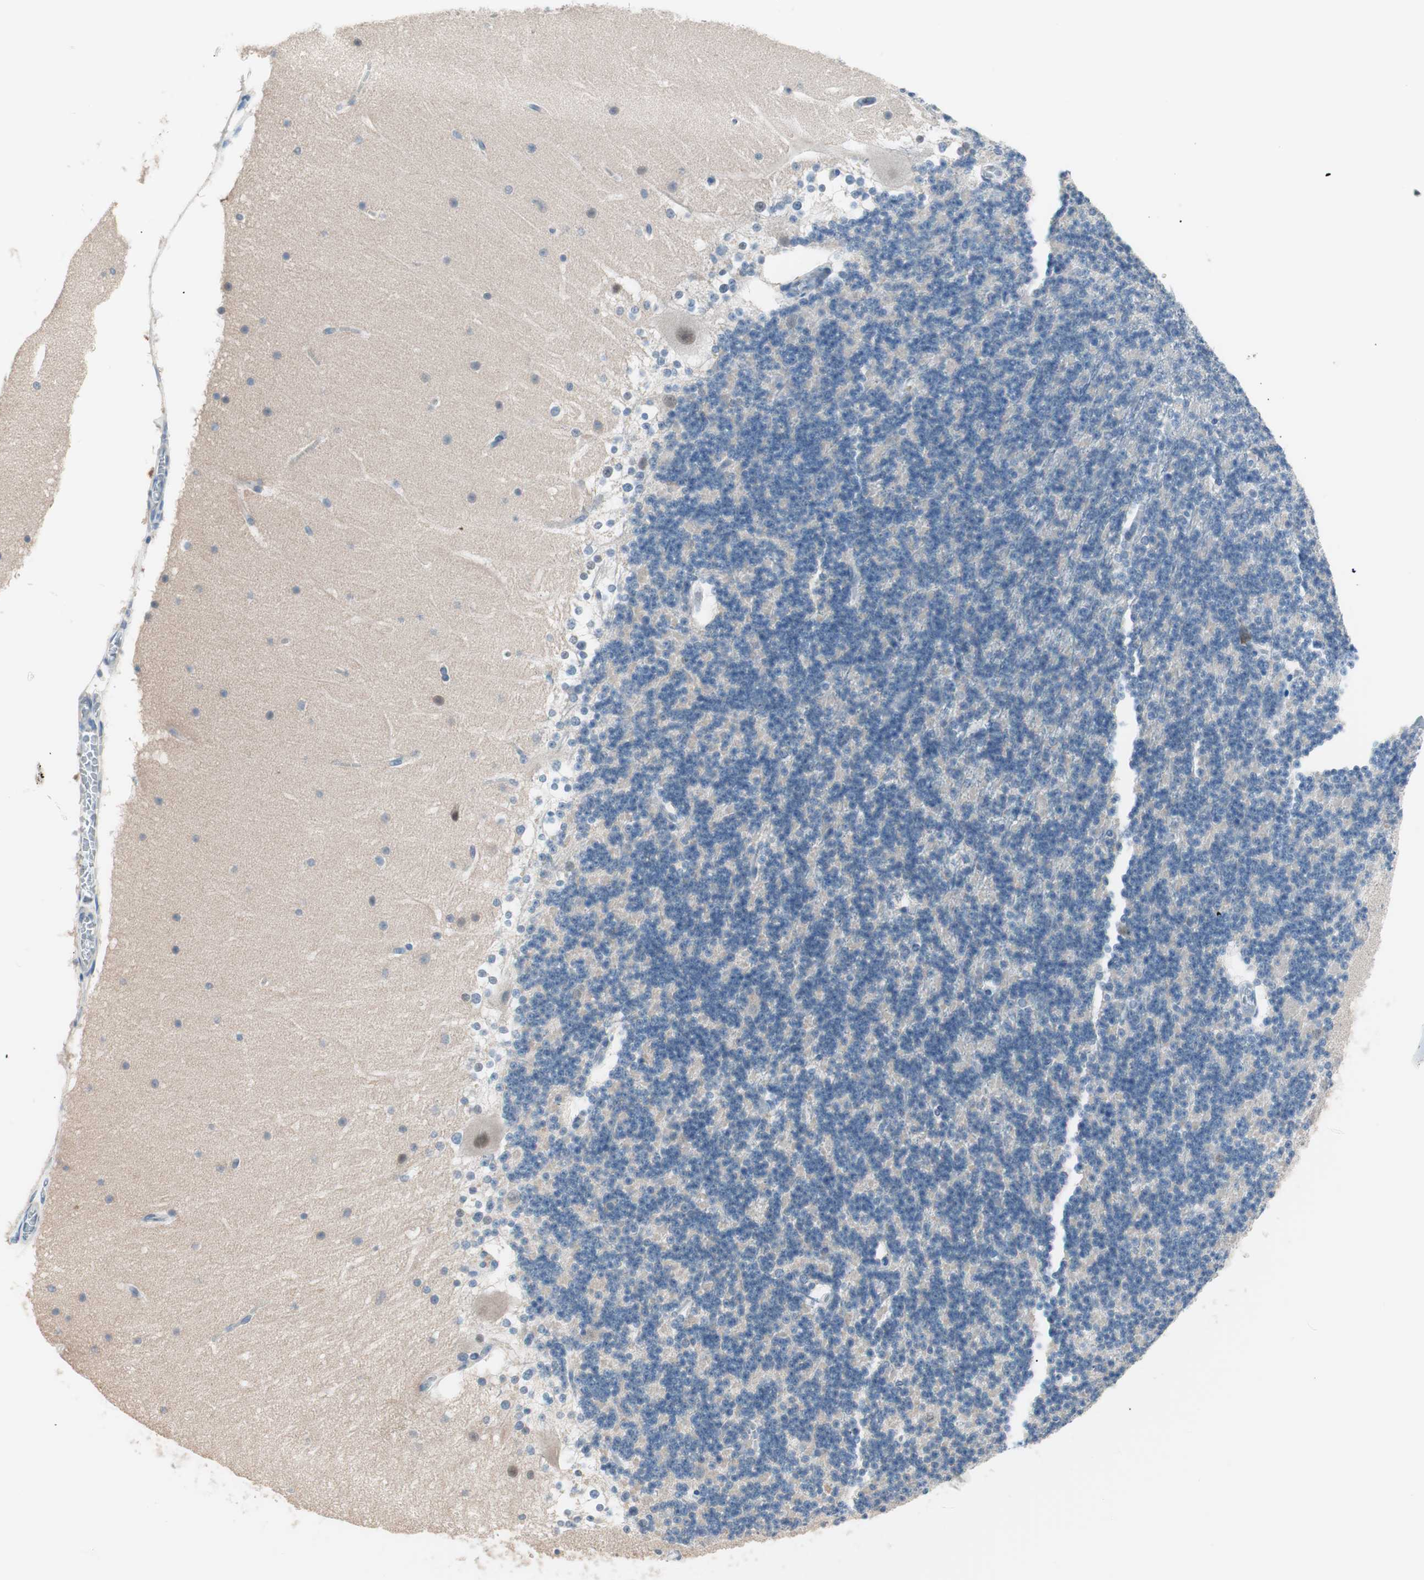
{"staining": {"intensity": "negative", "quantity": "none", "location": "none"}, "tissue": "cerebellum", "cell_type": "Cells in granular layer", "image_type": "normal", "snomed": [{"axis": "morphology", "description": "Normal tissue, NOS"}, {"axis": "topography", "description": "Cerebellum"}], "caption": "IHC photomicrograph of normal human cerebellum stained for a protein (brown), which displays no positivity in cells in granular layer.", "gene": "VIL1", "patient": {"sex": "female", "age": 19}}